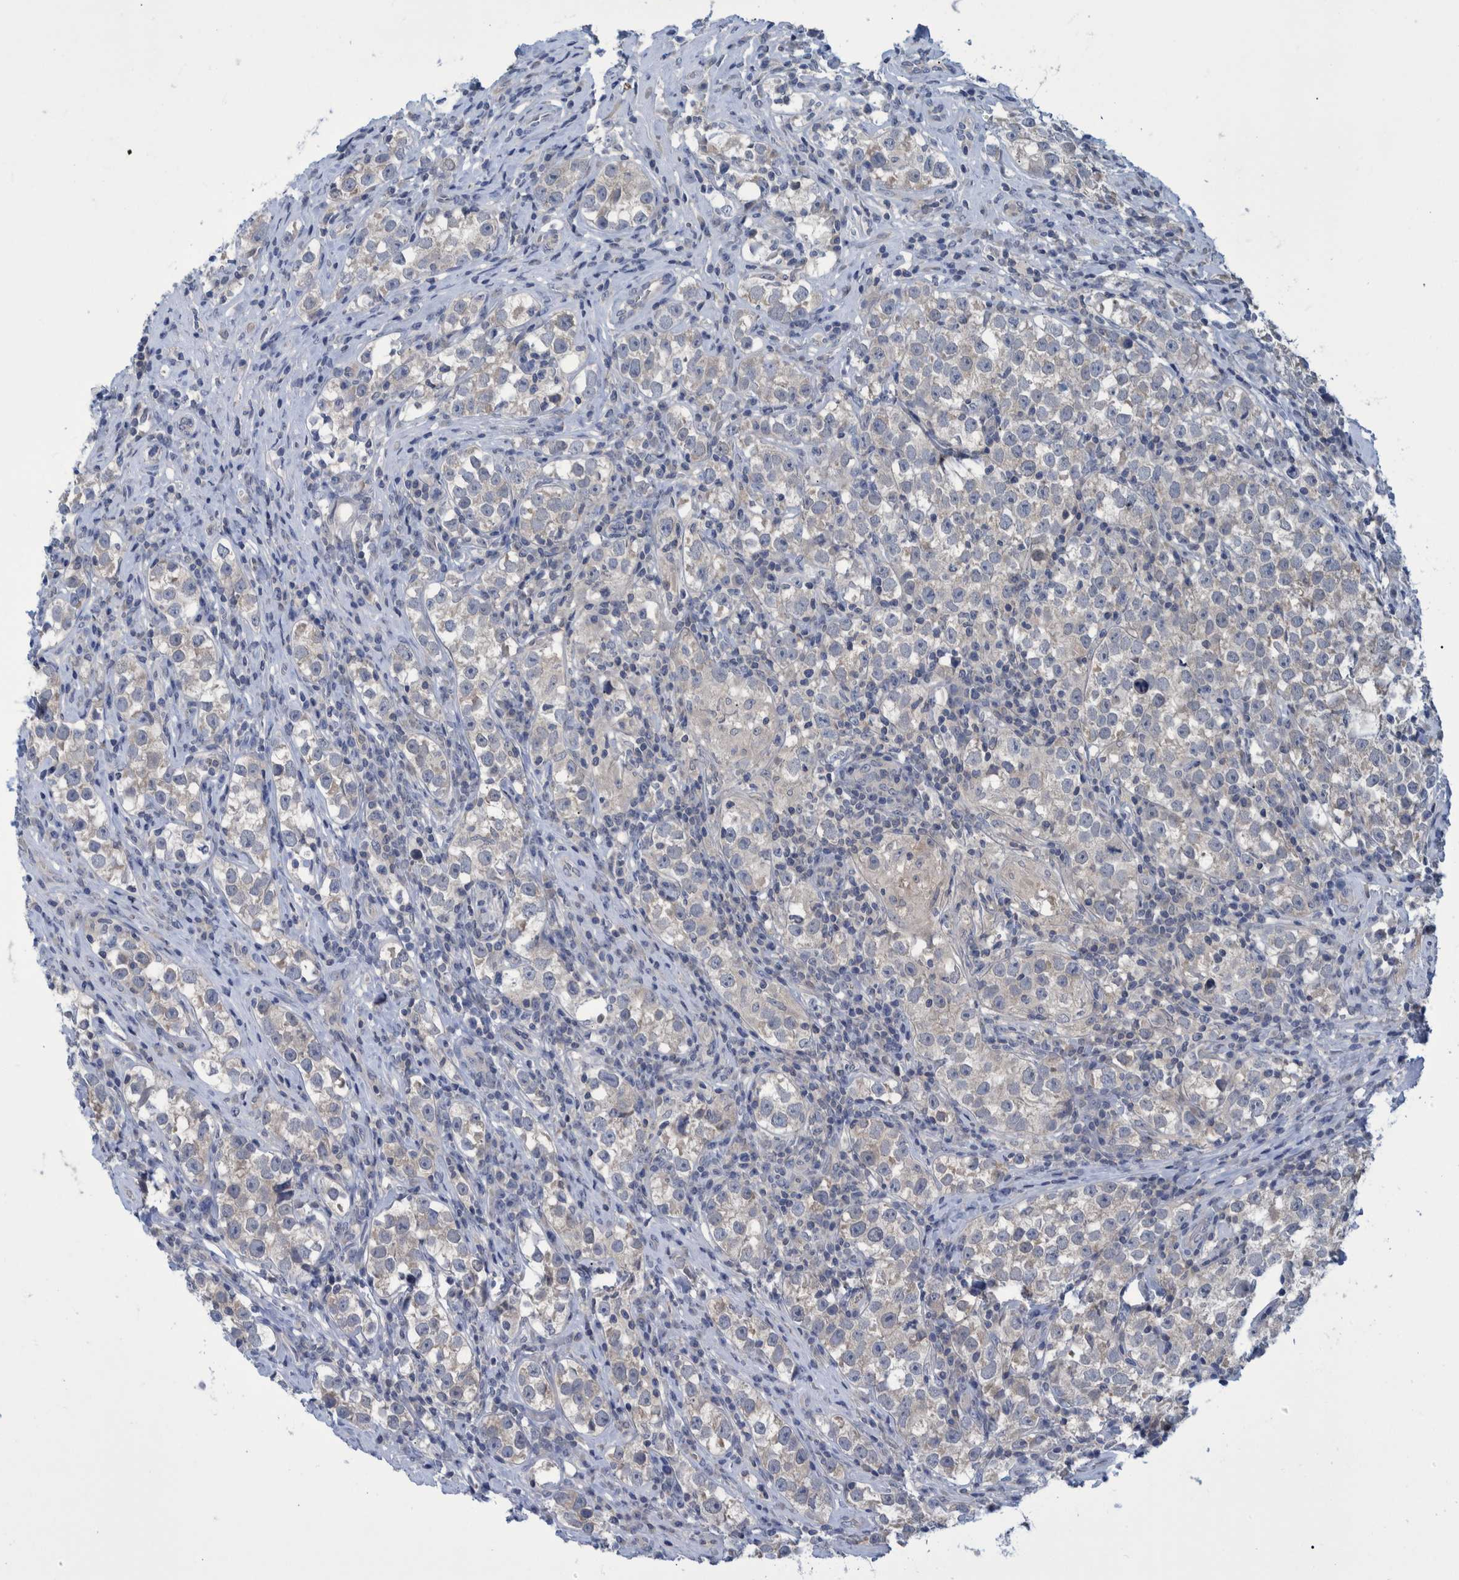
{"staining": {"intensity": "negative", "quantity": "none", "location": "none"}, "tissue": "testis cancer", "cell_type": "Tumor cells", "image_type": "cancer", "snomed": [{"axis": "morphology", "description": "Normal tissue, NOS"}, {"axis": "morphology", "description": "Seminoma, NOS"}, {"axis": "topography", "description": "Testis"}], "caption": "Histopathology image shows no significant protein staining in tumor cells of testis cancer (seminoma).", "gene": "PCYT2", "patient": {"sex": "male", "age": 43}}